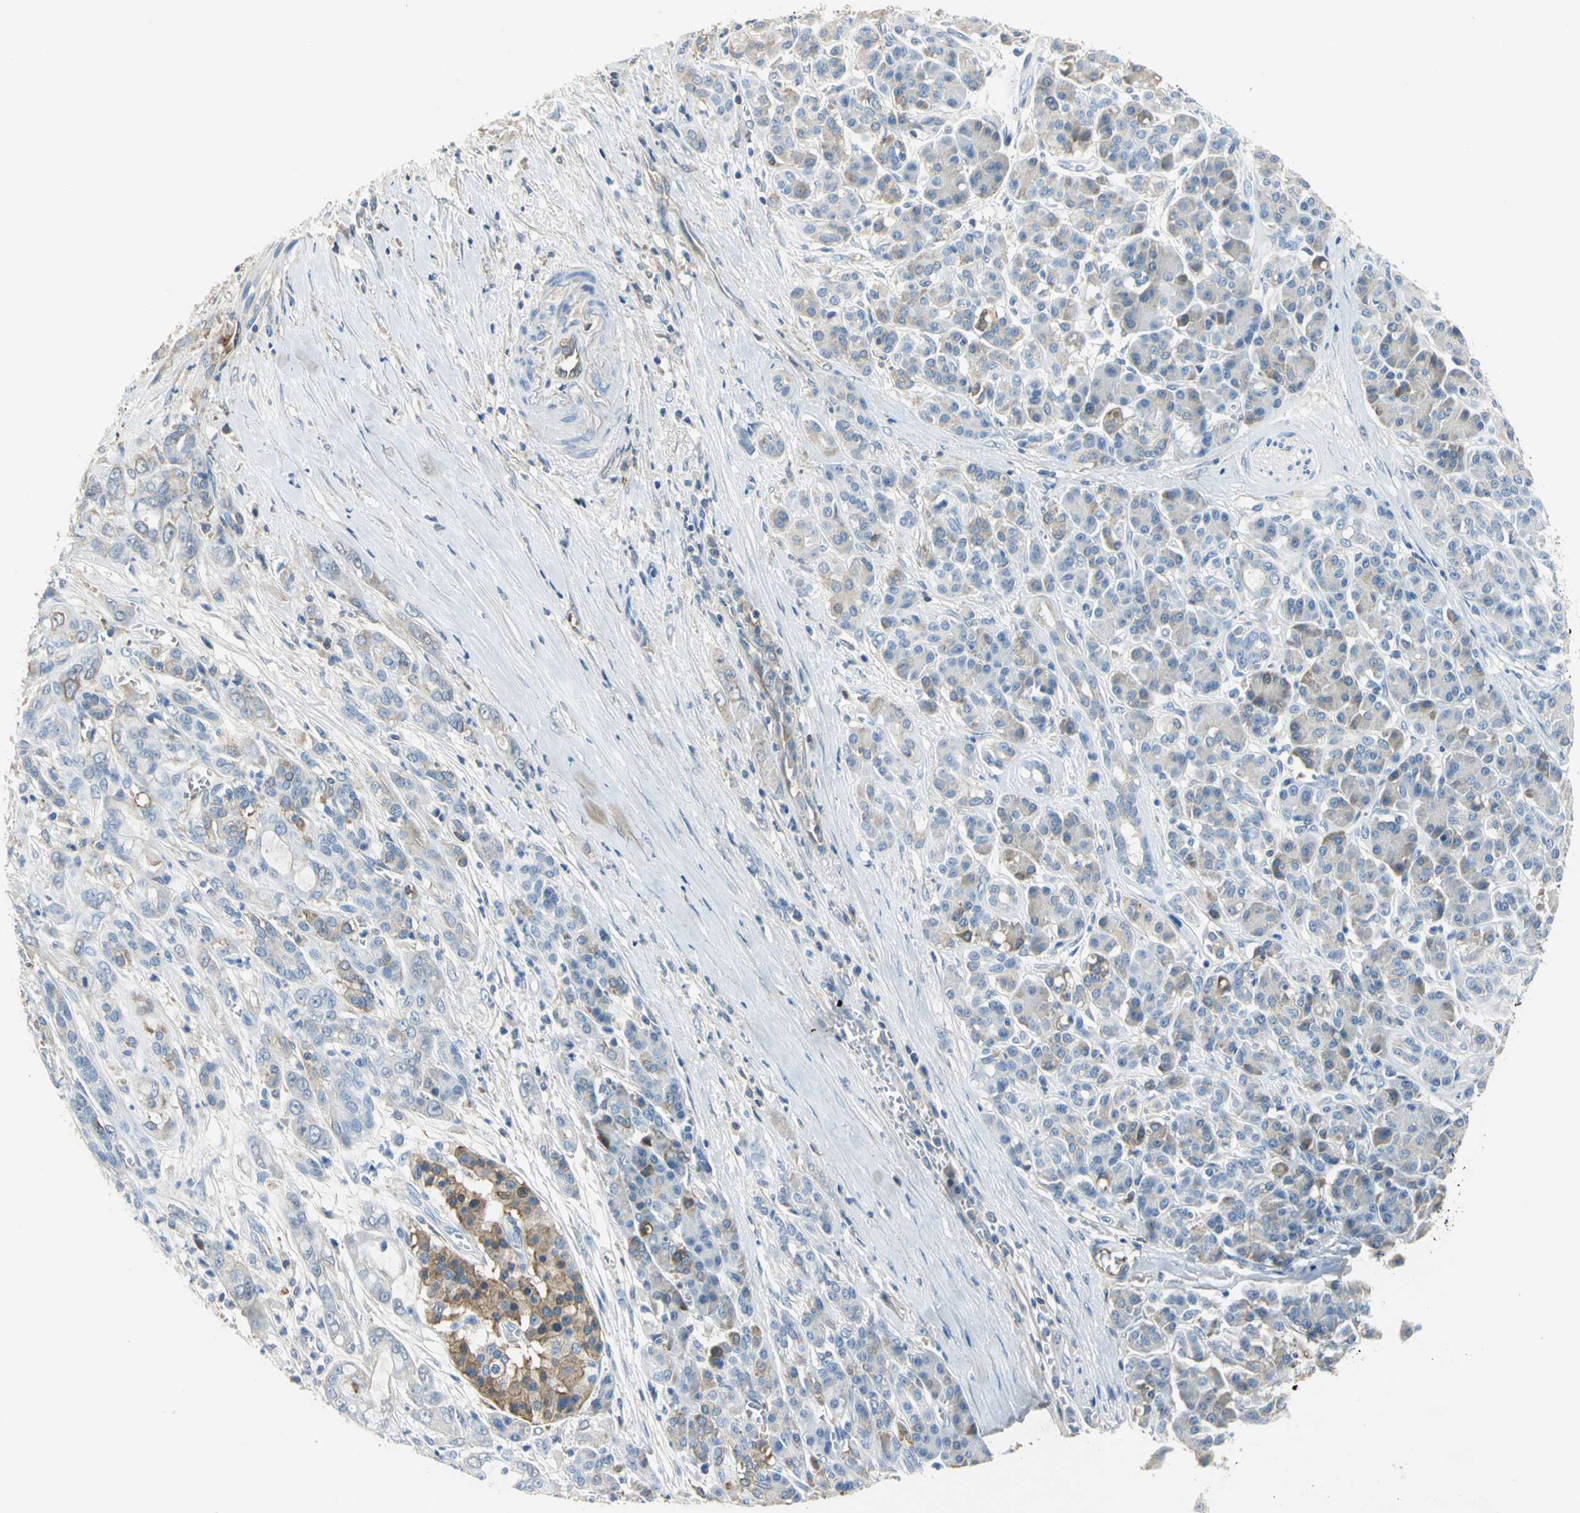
{"staining": {"intensity": "moderate", "quantity": ">75%", "location": "cytoplasmic/membranous"}, "tissue": "pancreatic cancer", "cell_type": "Tumor cells", "image_type": "cancer", "snomed": [{"axis": "morphology", "description": "Adenocarcinoma, NOS"}, {"axis": "topography", "description": "Pancreas"}], "caption": "Tumor cells display medium levels of moderate cytoplasmic/membranous positivity in about >75% of cells in human pancreatic cancer. The staining is performed using DAB brown chromogen to label protein expression. The nuclei are counter-stained blue using hematoxylin.", "gene": "GYG2", "patient": {"sex": "male", "age": 59}}